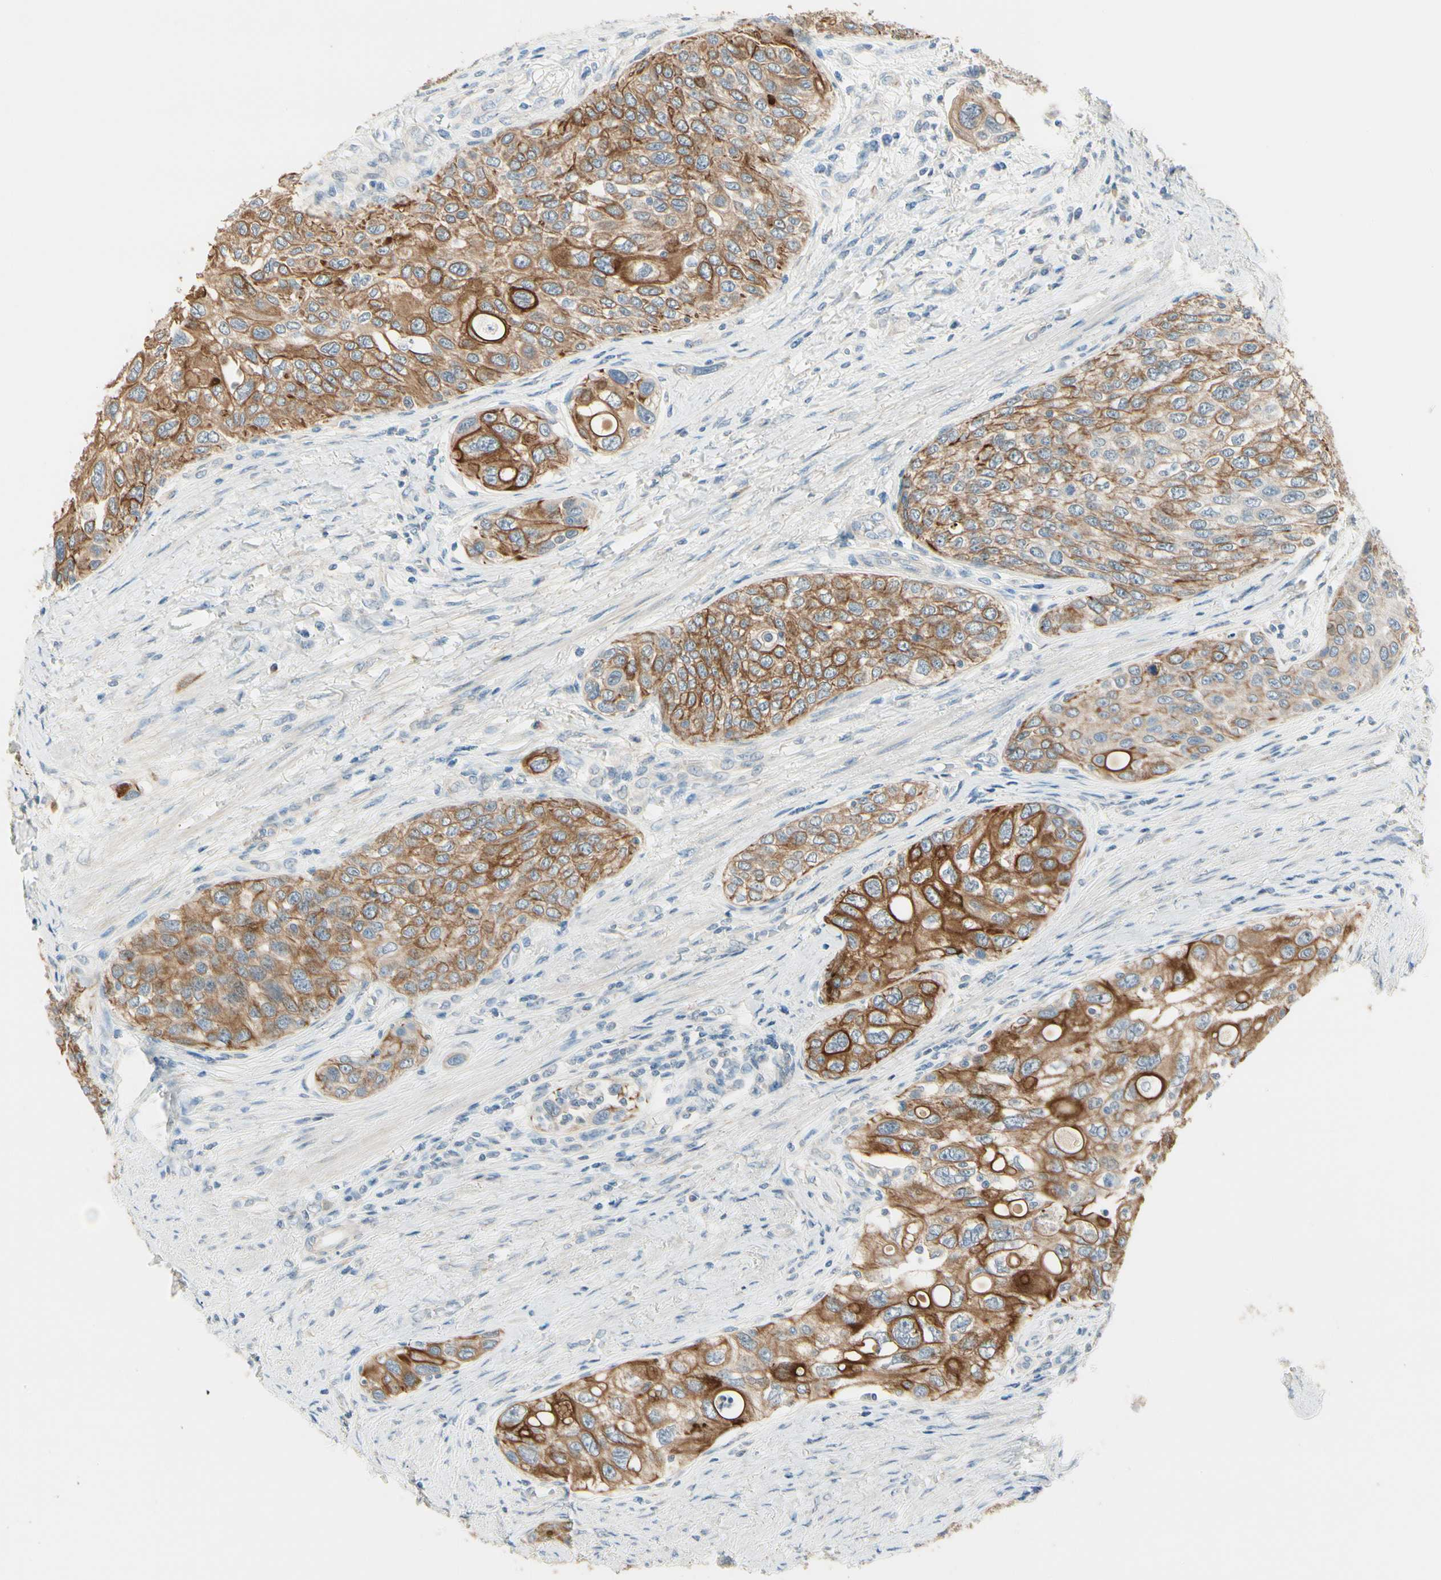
{"staining": {"intensity": "moderate", "quantity": ">75%", "location": "cytoplasmic/membranous"}, "tissue": "urothelial cancer", "cell_type": "Tumor cells", "image_type": "cancer", "snomed": [{"axis": "morphology", "description": "Urothelial carcinoma, High grade"}, {"axis": "topography", "description": "Urinary bladder"}], "caption": "This is a micrograph of IHC staining of urothelial cancer, which shows moderate staining in the cytoplasmic/membranous of tumor cells.", "gene": "DUSP12", "patient": {"sex": "female", "age": 56}}